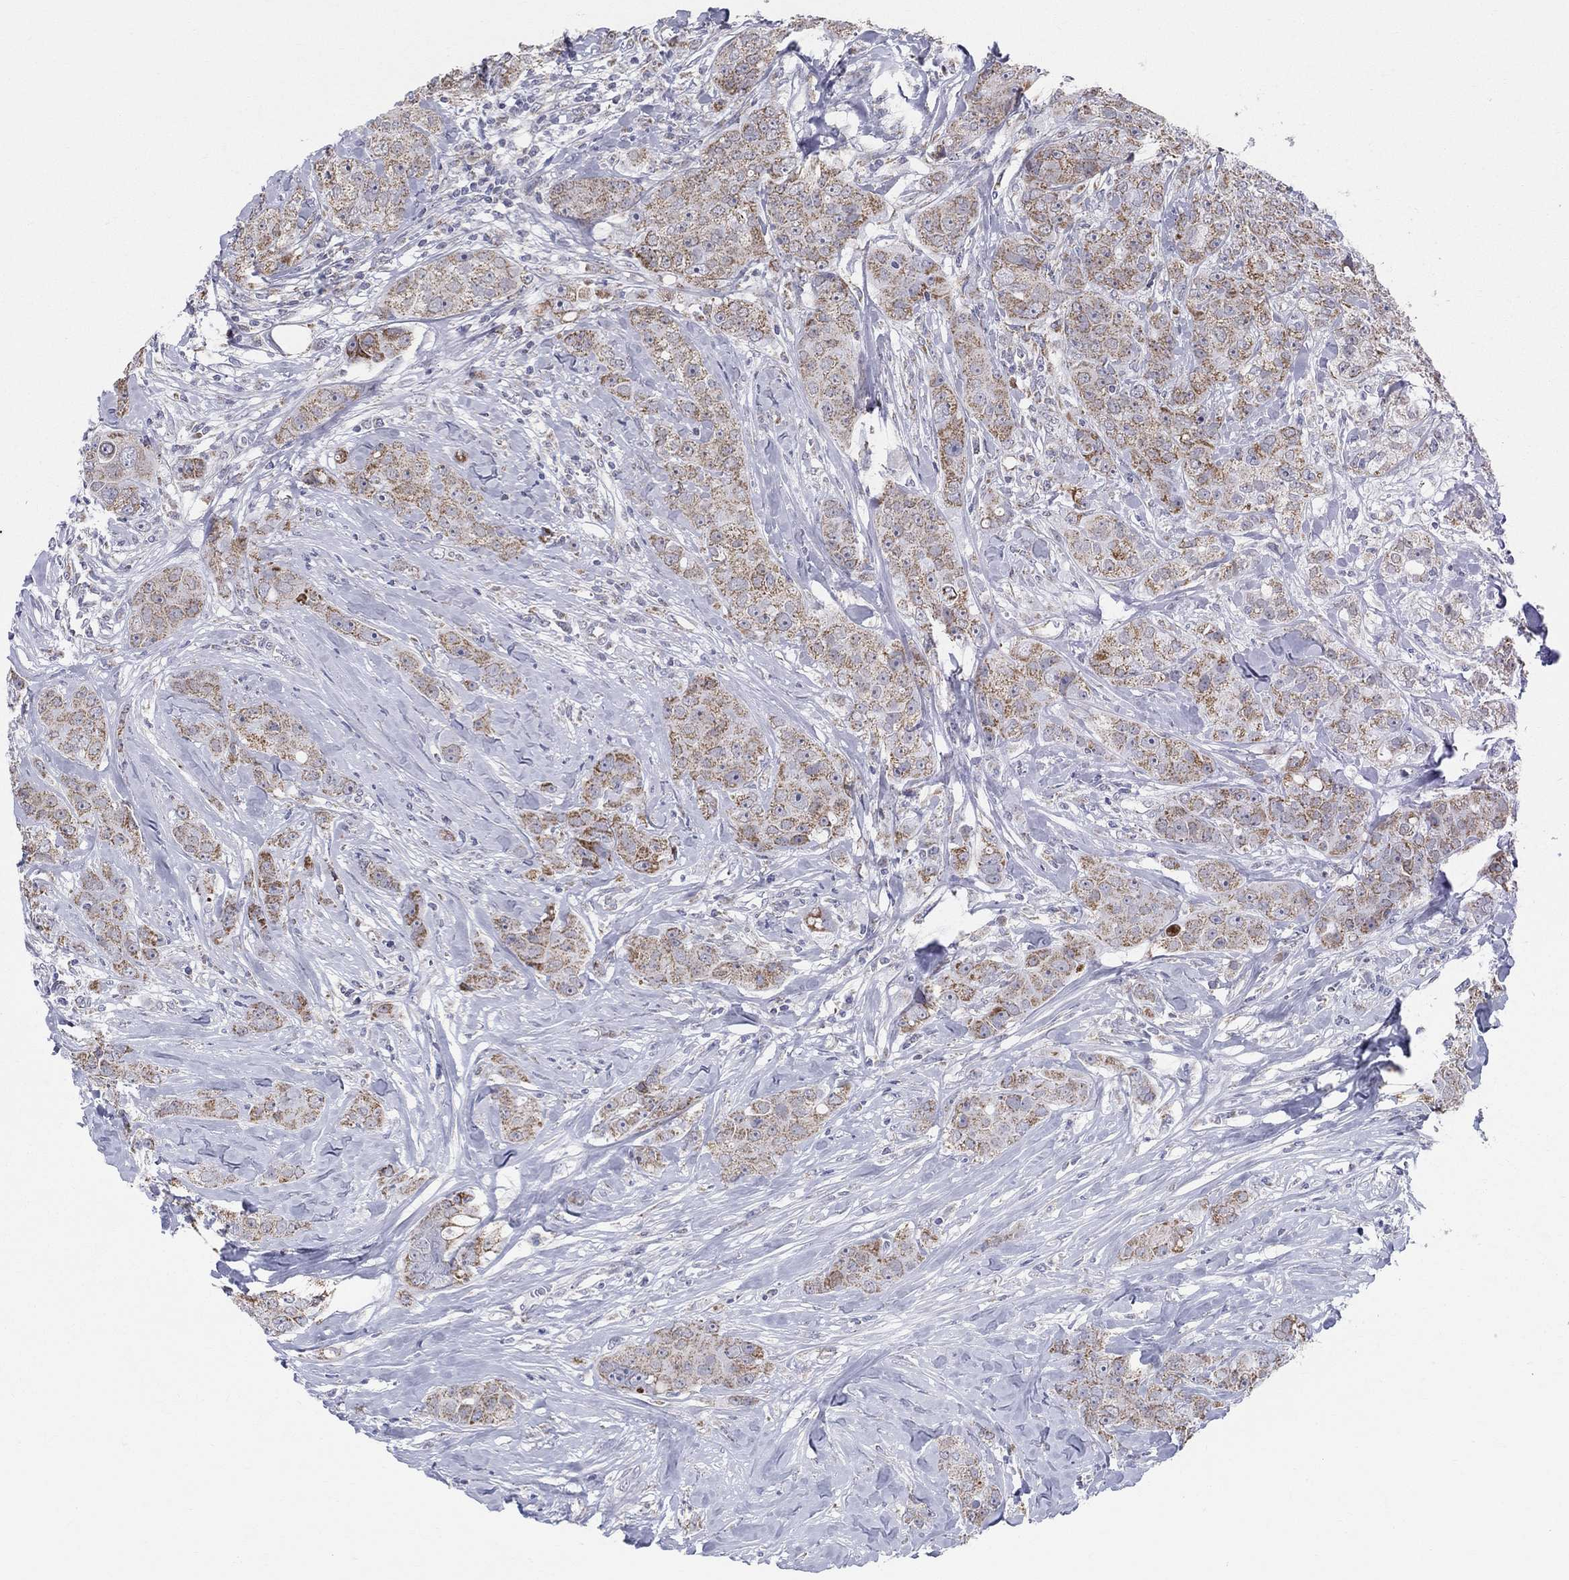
{"staining": {"intensity": "moderate", "quantity": ">75%", "location": "cytoplasmic/membranous"}, "tissue": "breast cancer", "cell_type": "Tumor cells", "image_type": "cancer", "snomed": [{"axis": "morphology", "description": "Duct carcinoma"}, {"axis": "topography", "description": "Breast"}], "caption": "Protein expression analysis of breast cancer displays moderate cytoplasmic/membranous expression in approximately >75% of tumor cells. Using DAB (3,3'-diaminobenzidine) (brown) and hematoxylin (blue) stains, captured at high magnification using brightfield microscopy.", "gene": "KISS1R", "patient": {"sex": "female", "age": 43}}